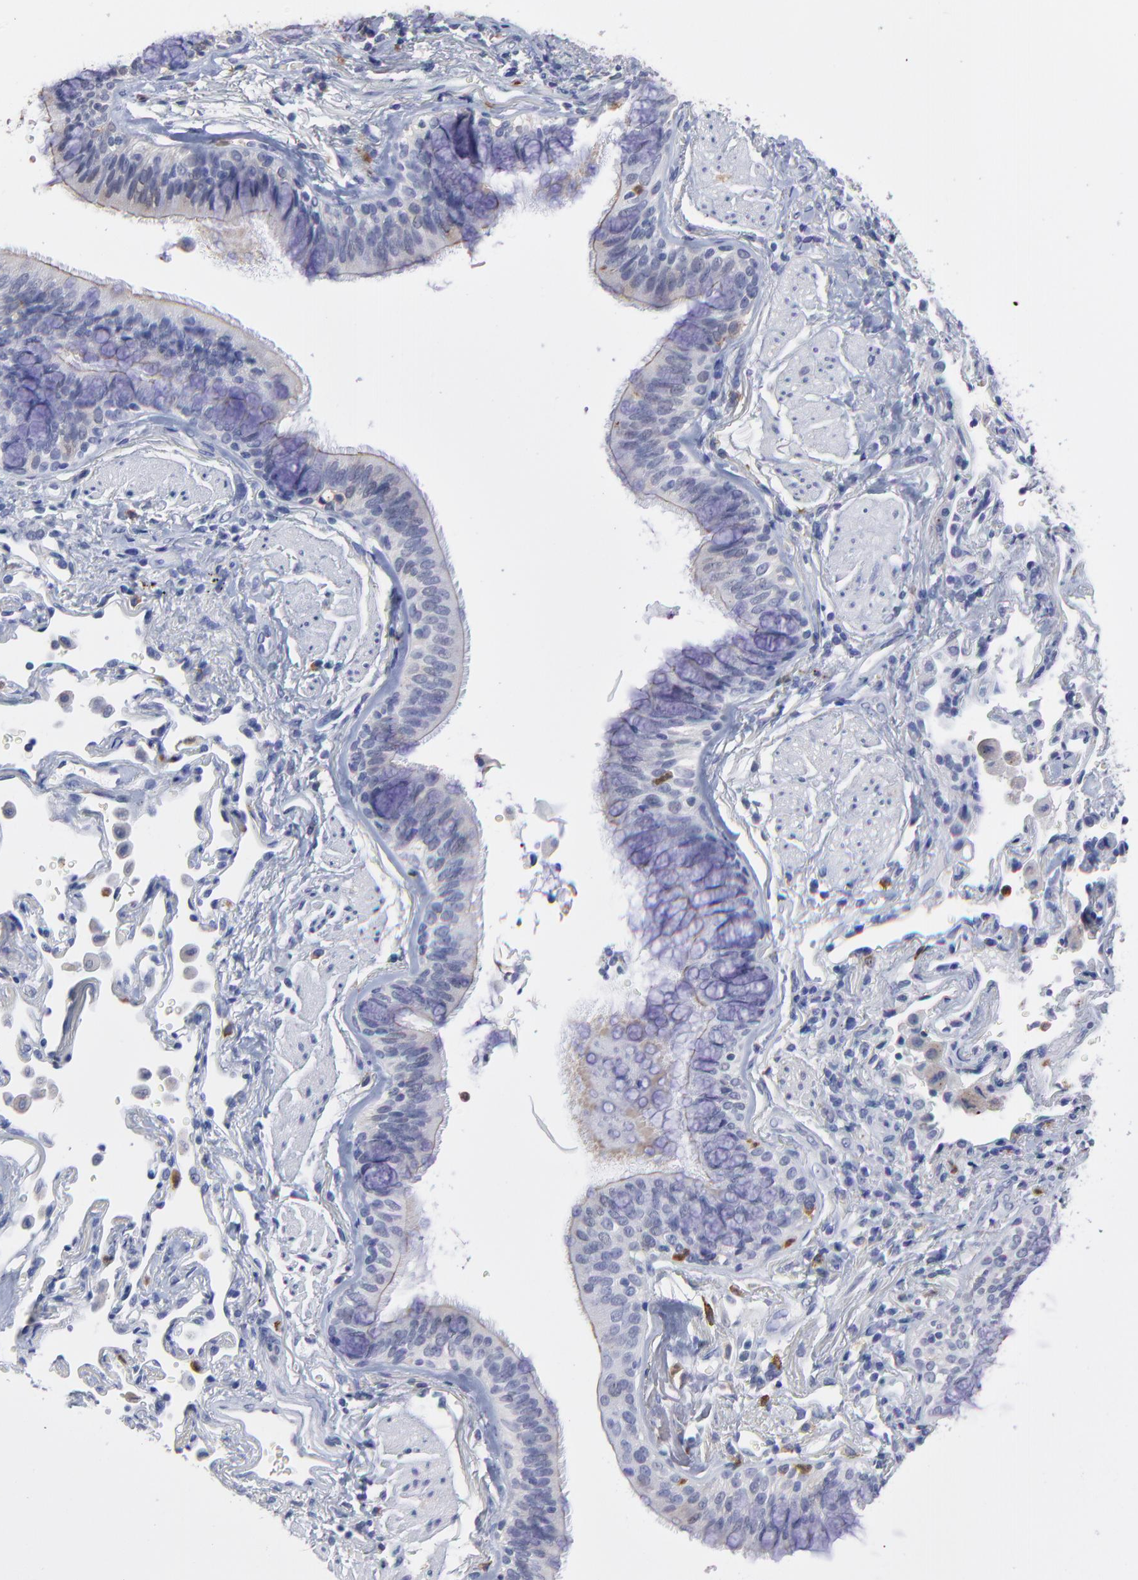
{"staining": {"intensity": "negative", "quantity": "none", "location": "none"}, "tissue": "lung cancer", "cell_type": "Tumor cells", "image_type": "cancer", "snomed": [{"axis": "morphology", "description": "Squamous cell carcinoma, NOS"}, {"axis": "topography", "description": "Lung"}], "caption": "DAB immunohistochemical staining of human lung squamous cell carcinoma reveals no significant expression in tumor cells. The staining was performed using DAB to visualize the protein expression in brown, while the nuclei were stained in blue with hematoxylin (Magnification: 20x).", "gene": "SMARCA1", "patient": {"sex": "female", "age": 67}}